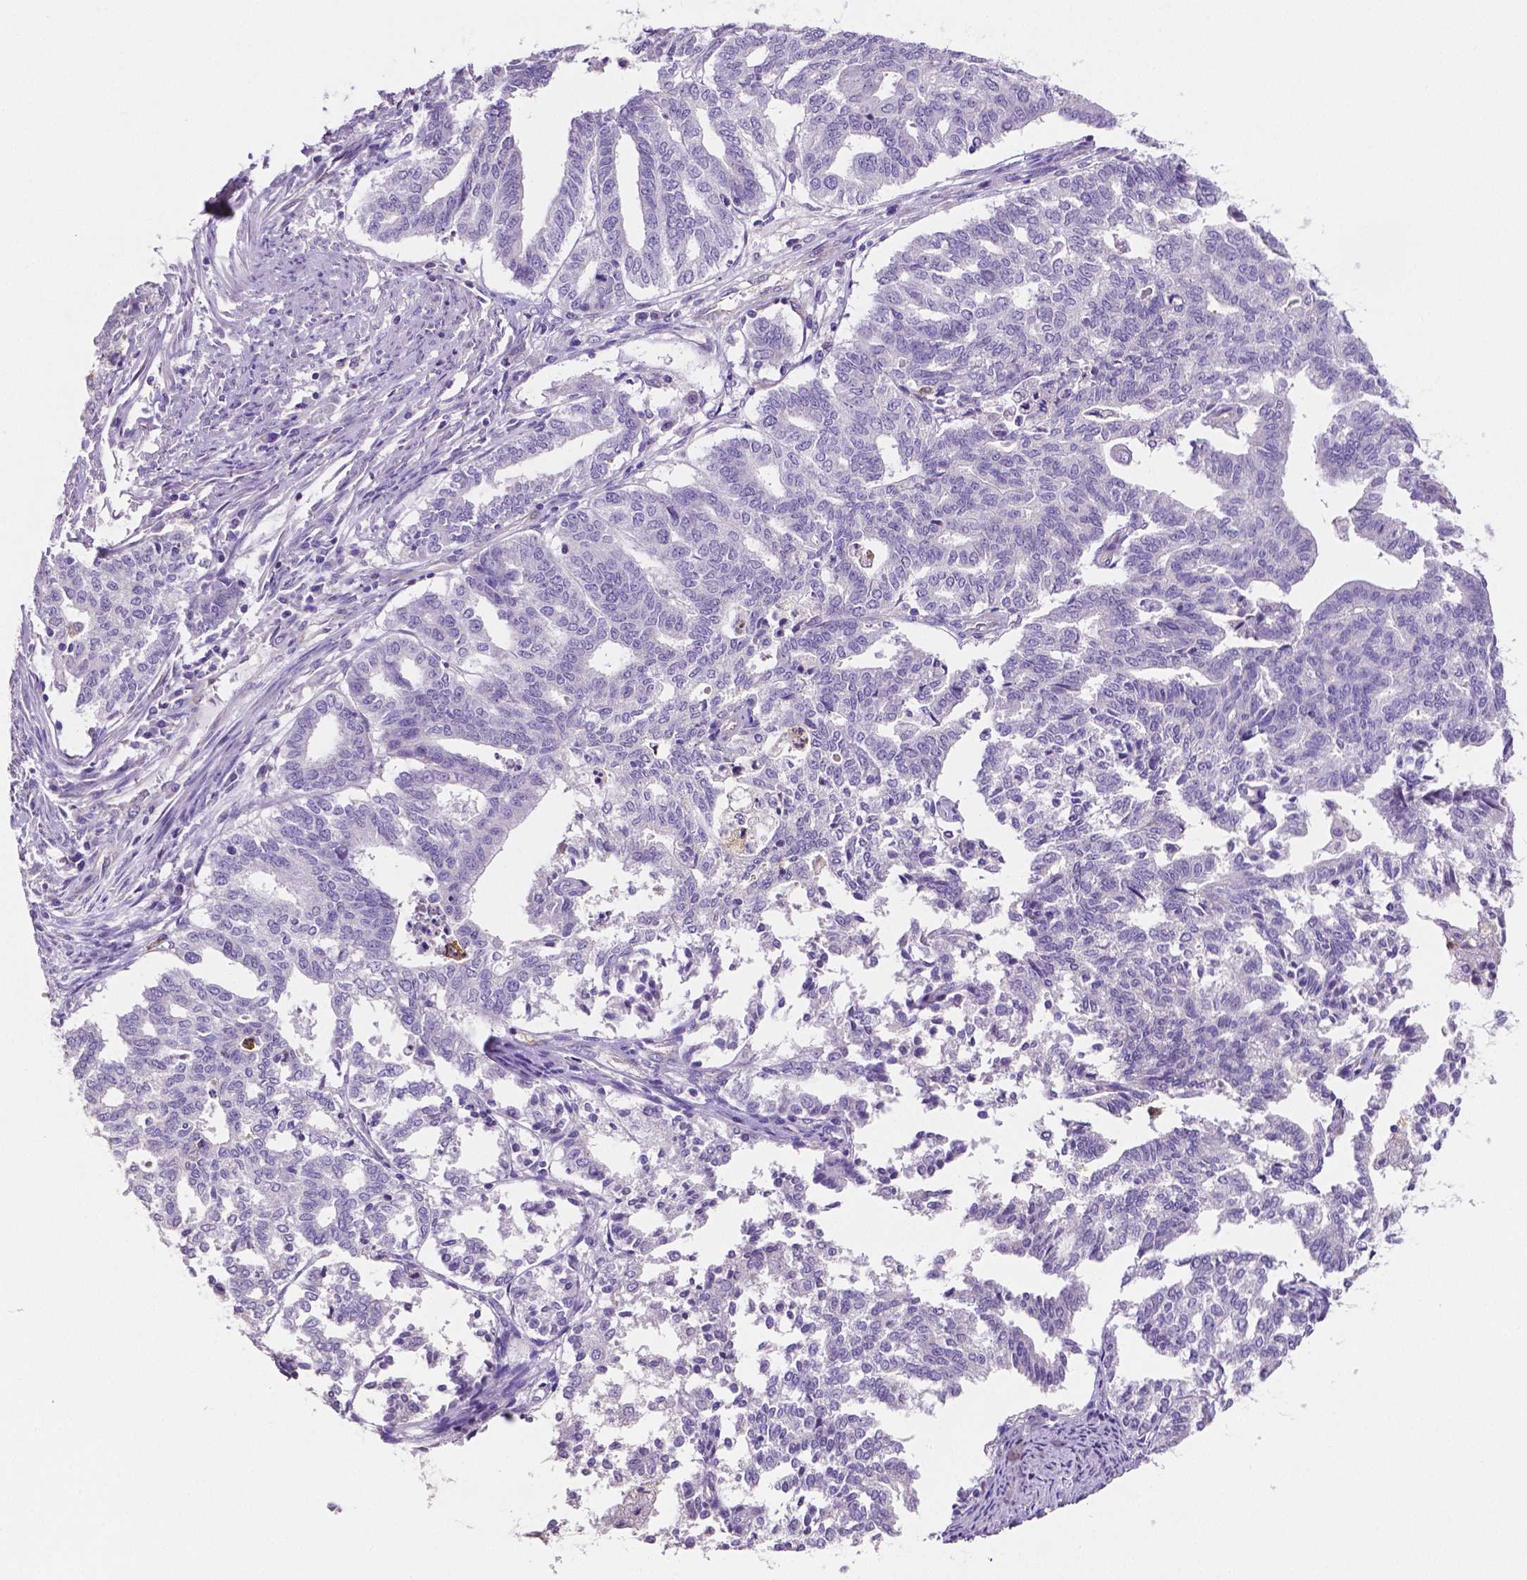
{"staining": {"intensity": "negative", "quantity": "none", "location": "none"}, "tissue": "endometrial cancer", "cell_type": "Tumor cells", "image_type": "cancer", "snomed": [{"axis": "morphology", "description": "Adenocarcinoma, NOS"}, {"axis": "topography", "description": "Endometrium"}], "caption": "DAB (3,3'-diaminobenzidine) immunohistochemical staining of human endometrial cancer (adenocarcinoma) demonstrates no significant expression in tumor cells.", "gene": "MMP9", "patient": {"sex": "female", "age": 79}}